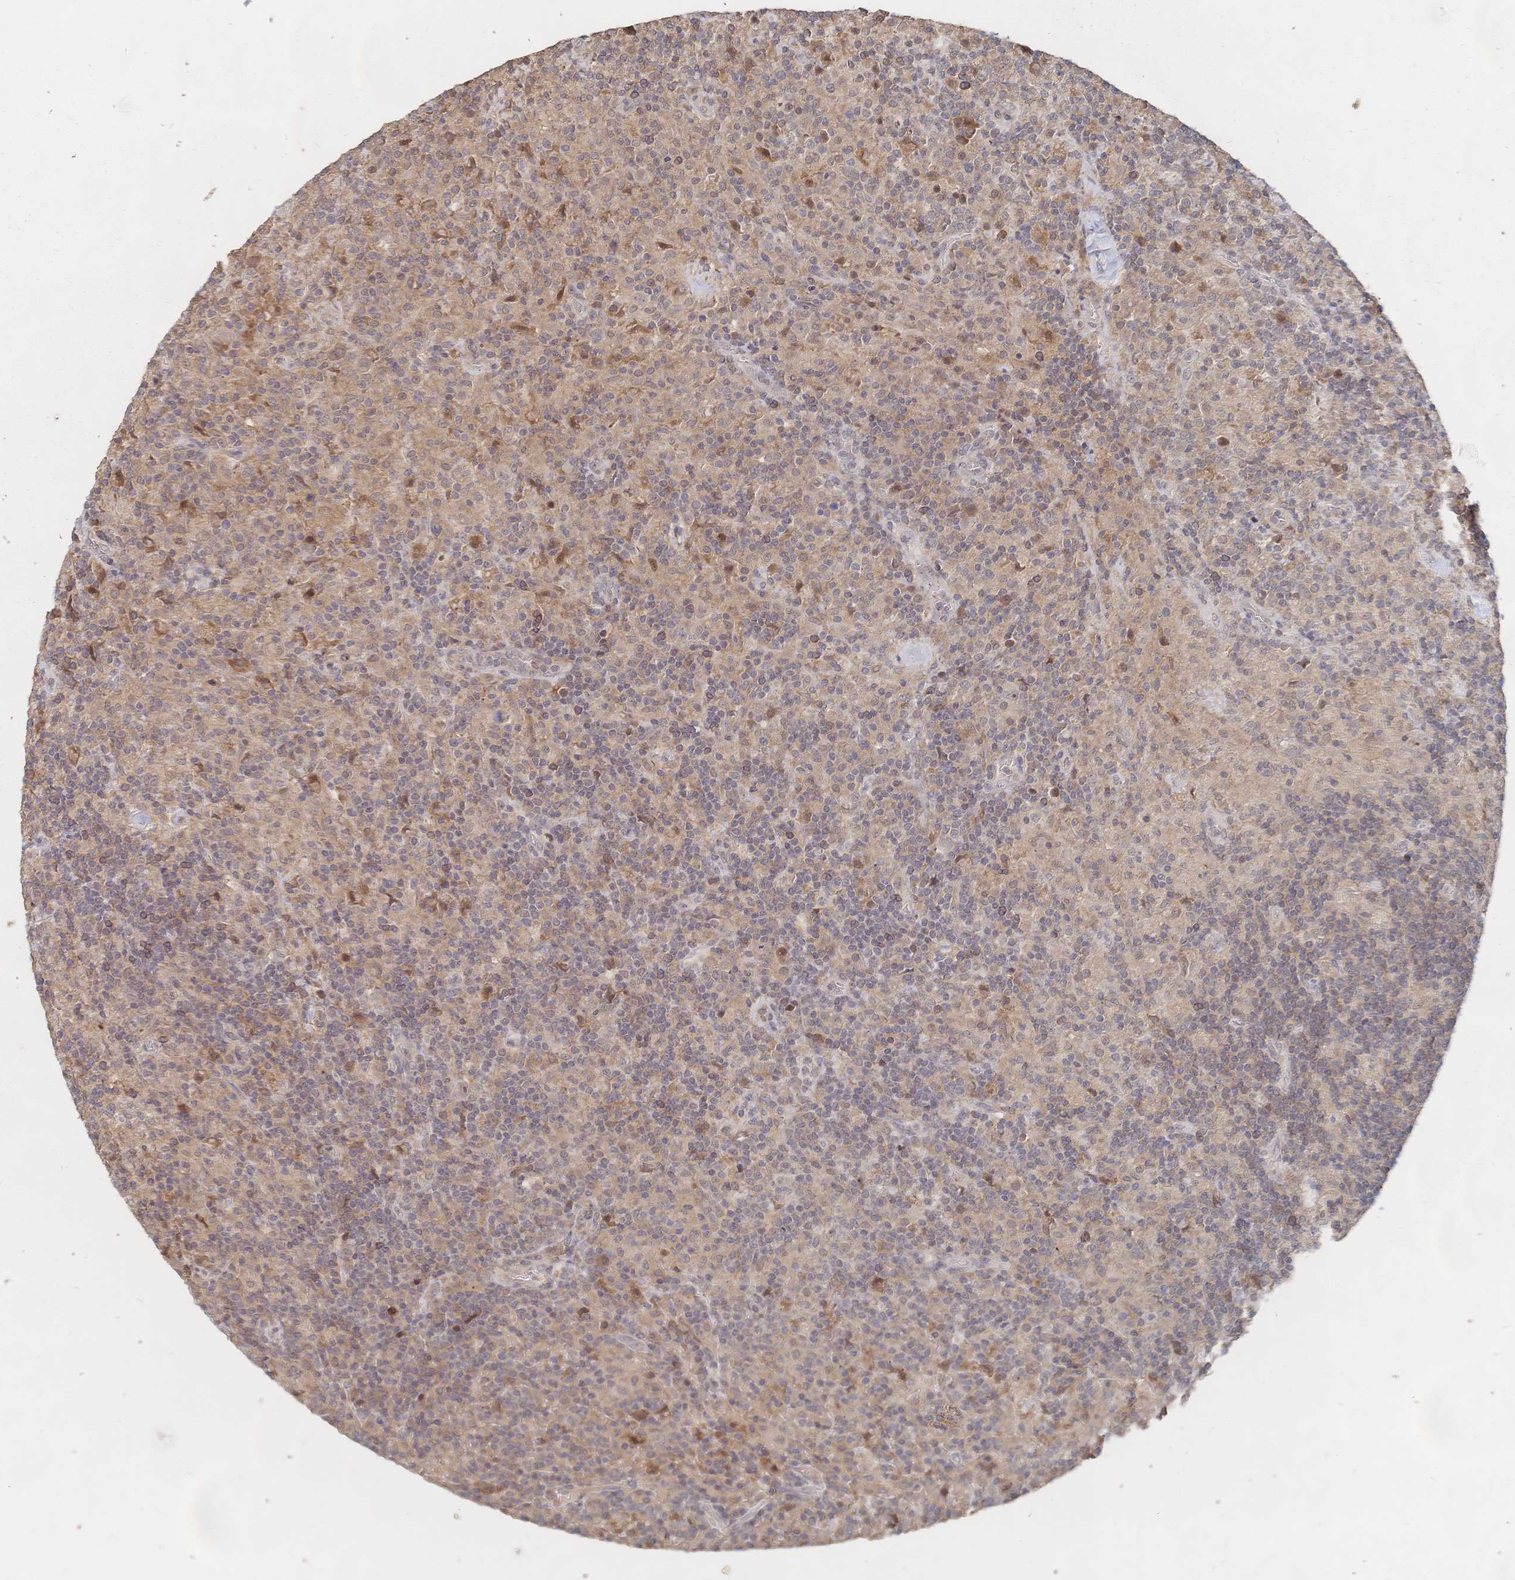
{"staining": {"intensity": "weak", "quantity": "25%-75%", "location": "cytoplasmic/membranous,nuclear"}, "tissue": "lymphoma", "cell_type": "Tumor cells", "image_type": "cancer", "snomed": [{"axis": "morphology", "description": "Hodgkin's disease, NOS"}, {"axis": "topography", "description": "Lymph node"}], "caption": "Immunohistochemistry (IHC) micrograph of neoplastic tissue: Hodgkin's disease stained using immunohistochemistry reveals low levels of weak protein expression localized specifically in the cytoplasmic/membranous and nuclear of tumor cells, appearing as a cytoplasmic/membranous and nuclear brown color.", "gene": "LRP5", "patient": {"sex": "male", "age": 70}}